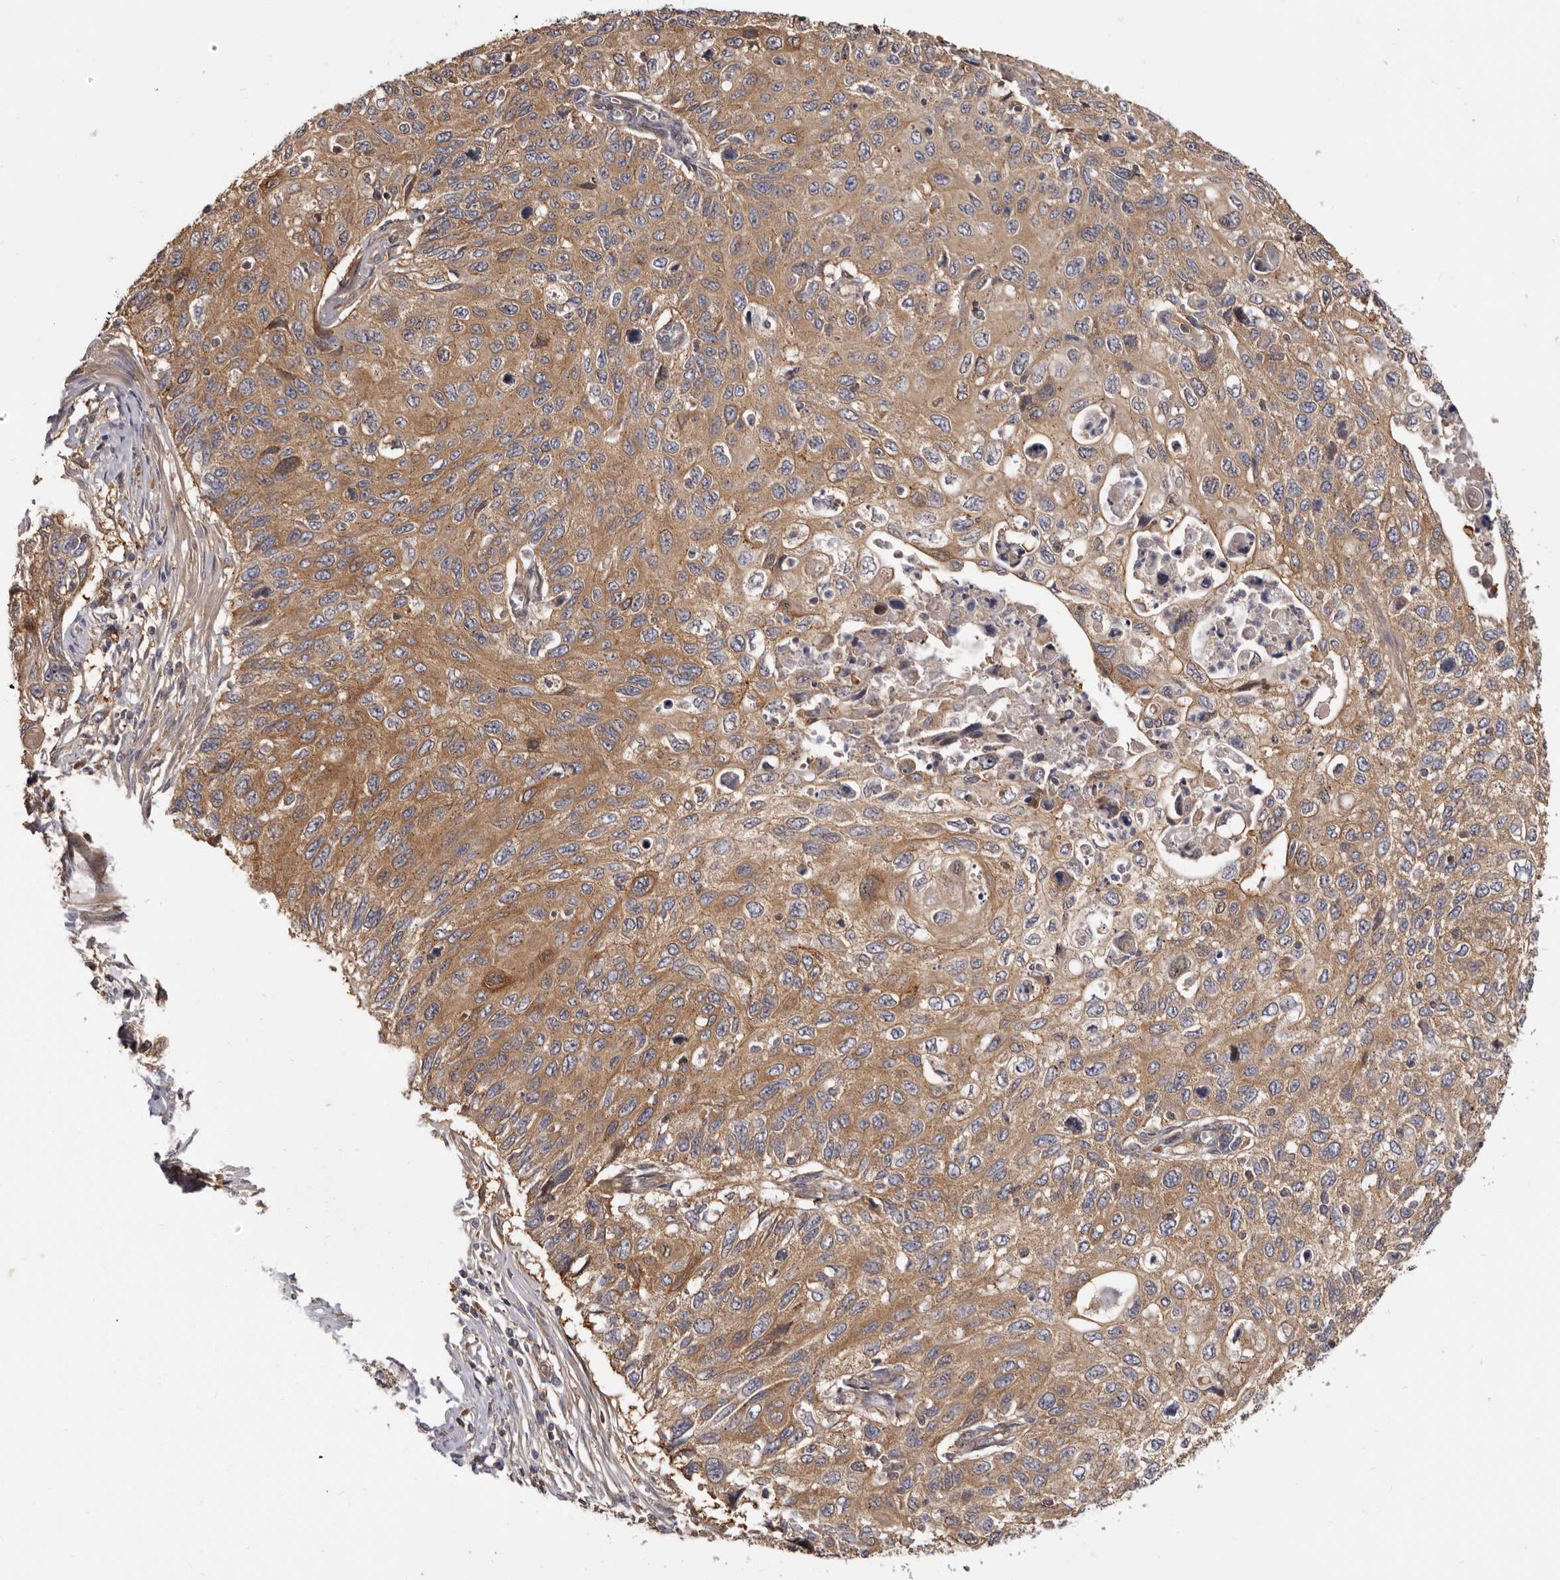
{"staining": {"intensity": "moderate", "quantity": ">75%", "location": "cytoplasmic/membranous"}, "tissue": "cervical cancer", "cell_type": "Tumor cells", "image_type": "cancer", "snomed": [{"axis": "morphology", "description": "Squamous cell carcinoma, NOS"}, {"axis": "topography", "description": "Cervix"}], "caption": "Cervical cancer (squamous cell carcinoma) stained with IHC shows moderate cytoplasmic/membranous positivity in approximately >75% of tumor cells. (DAB IHC, brown staining for protein, blue staining for nuclei).", "gene": "ADAMTS20", "patient": {"sex": "female", "age": 70}}